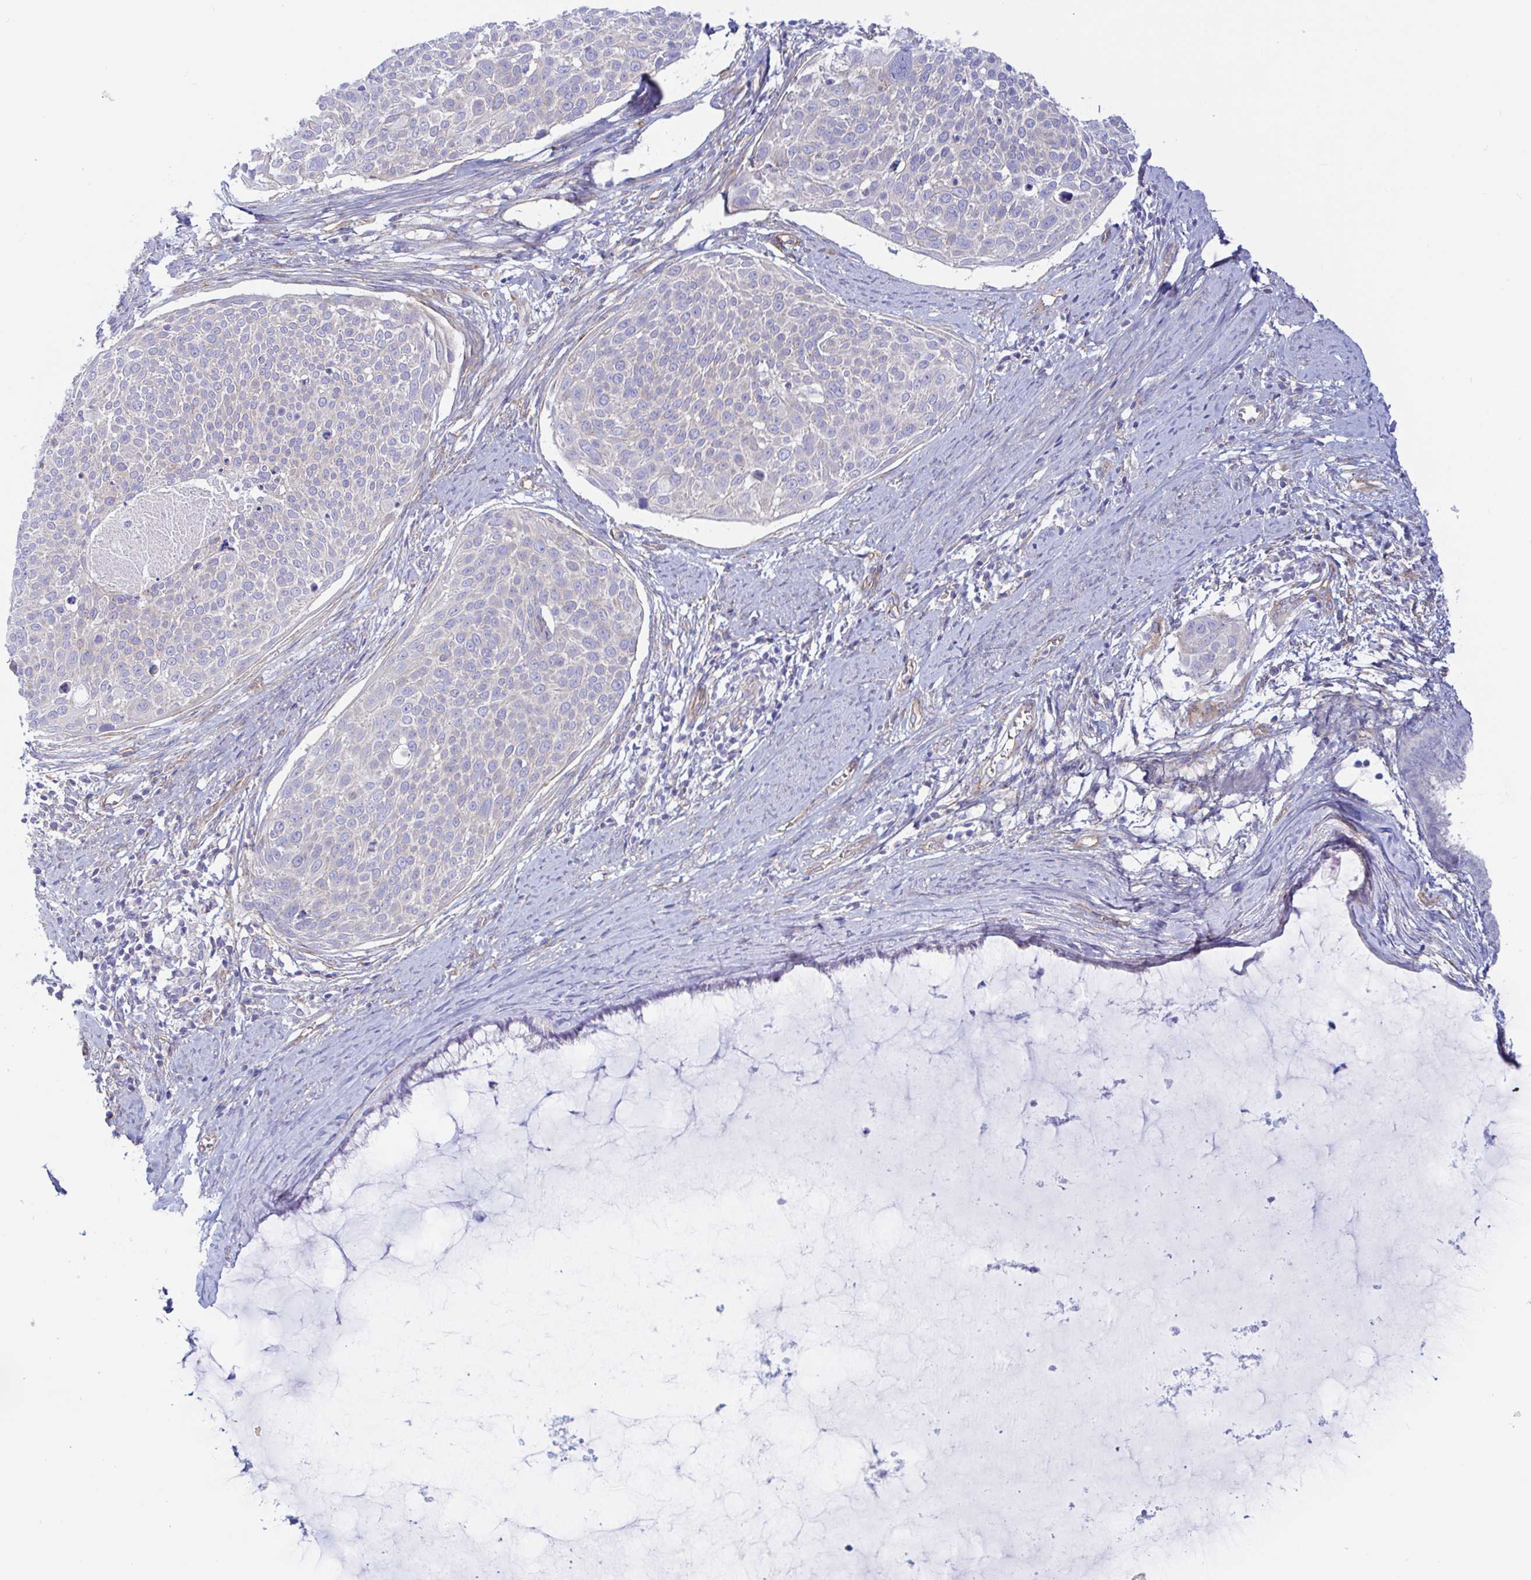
{"staining": {"intensity": "negative", "quantity": "none", "location": "none"}, "tissue": "cervical cancer", "cell_type": "Tumor cells", "image_type": "cancer", "snomed": [{"axis": "morphology", "description": "Squamous cell carcinoma, NOS"}, {"axis": "topography", "description": "Cervix"}], "caption": "DAB (3,3'-diaminobenzidine) immunohistochemical staining of cervical squamous cell carcinoma demonstrates no significant expression in tumor cells.", "gene": "ARL4D", "patient": {"sex": "female", "age": 39}}